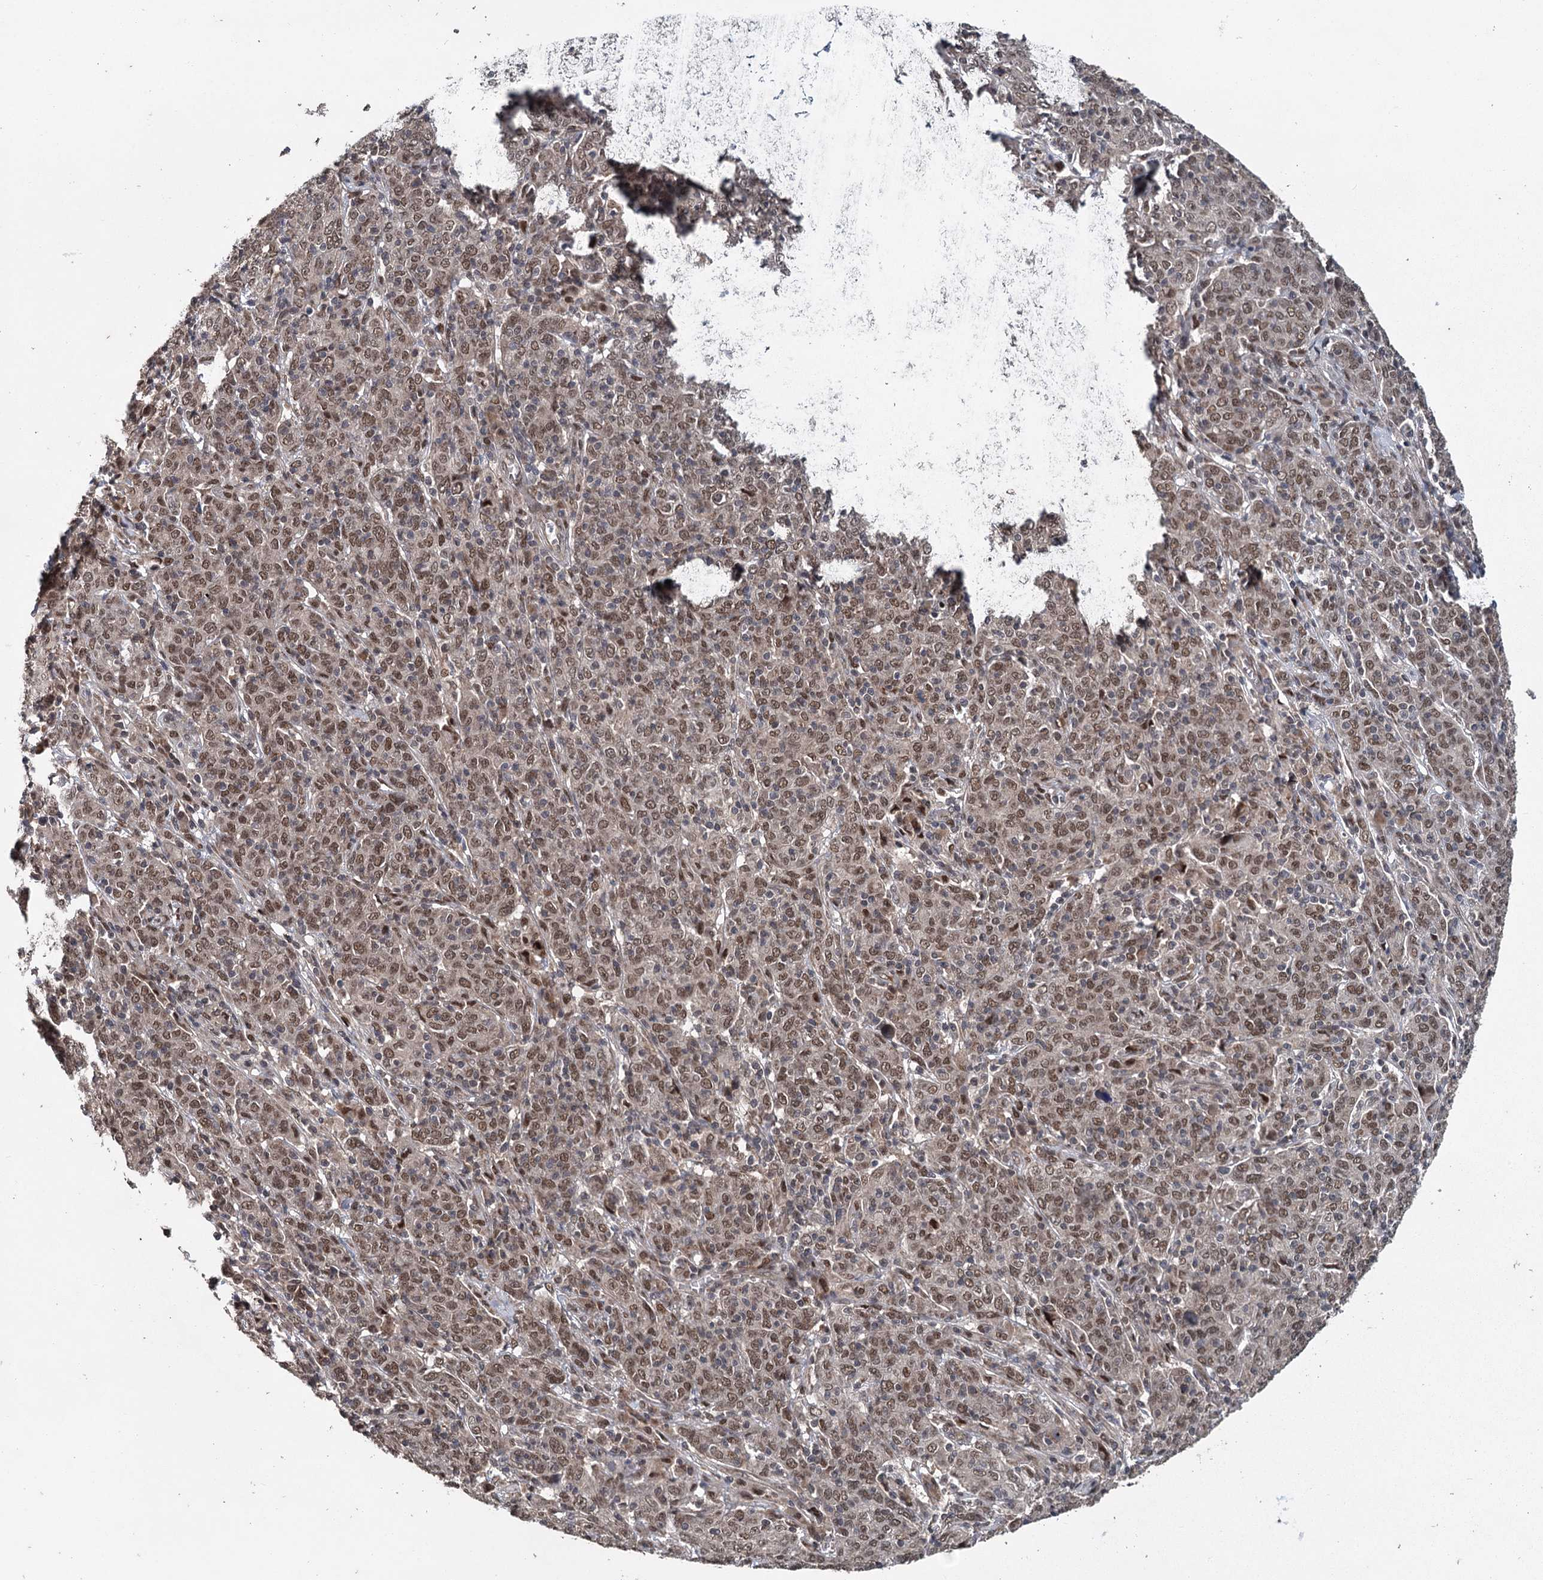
{"staining": {"intensity": "moderate", "quantity": ">75%", "location": "nuclear"}, "tissue": "cervical cancer", "cell_type": "Tumor cells", "image_type": "cancer", "snomed": [{"axis": "morphology", "description": "Squamous cell carcinoma, NOS"}, {"axis": "topography", "description": "Cervix"}], "caption": "Immunohistochemistry (IHC) (DAB) staining of cervical cancer (squamous cell carcinoma) reveals moderate nuclear protein expression in approximately >75% of tumor cells. The staining is performed using DAB (3,3'-diaminobenzidine) brown chromogen to label protein expression. The nuclei are counter-stained blue using hematoxylin.", "gene": "MYG1", "patient": {"sex": "female", "age": 67}}